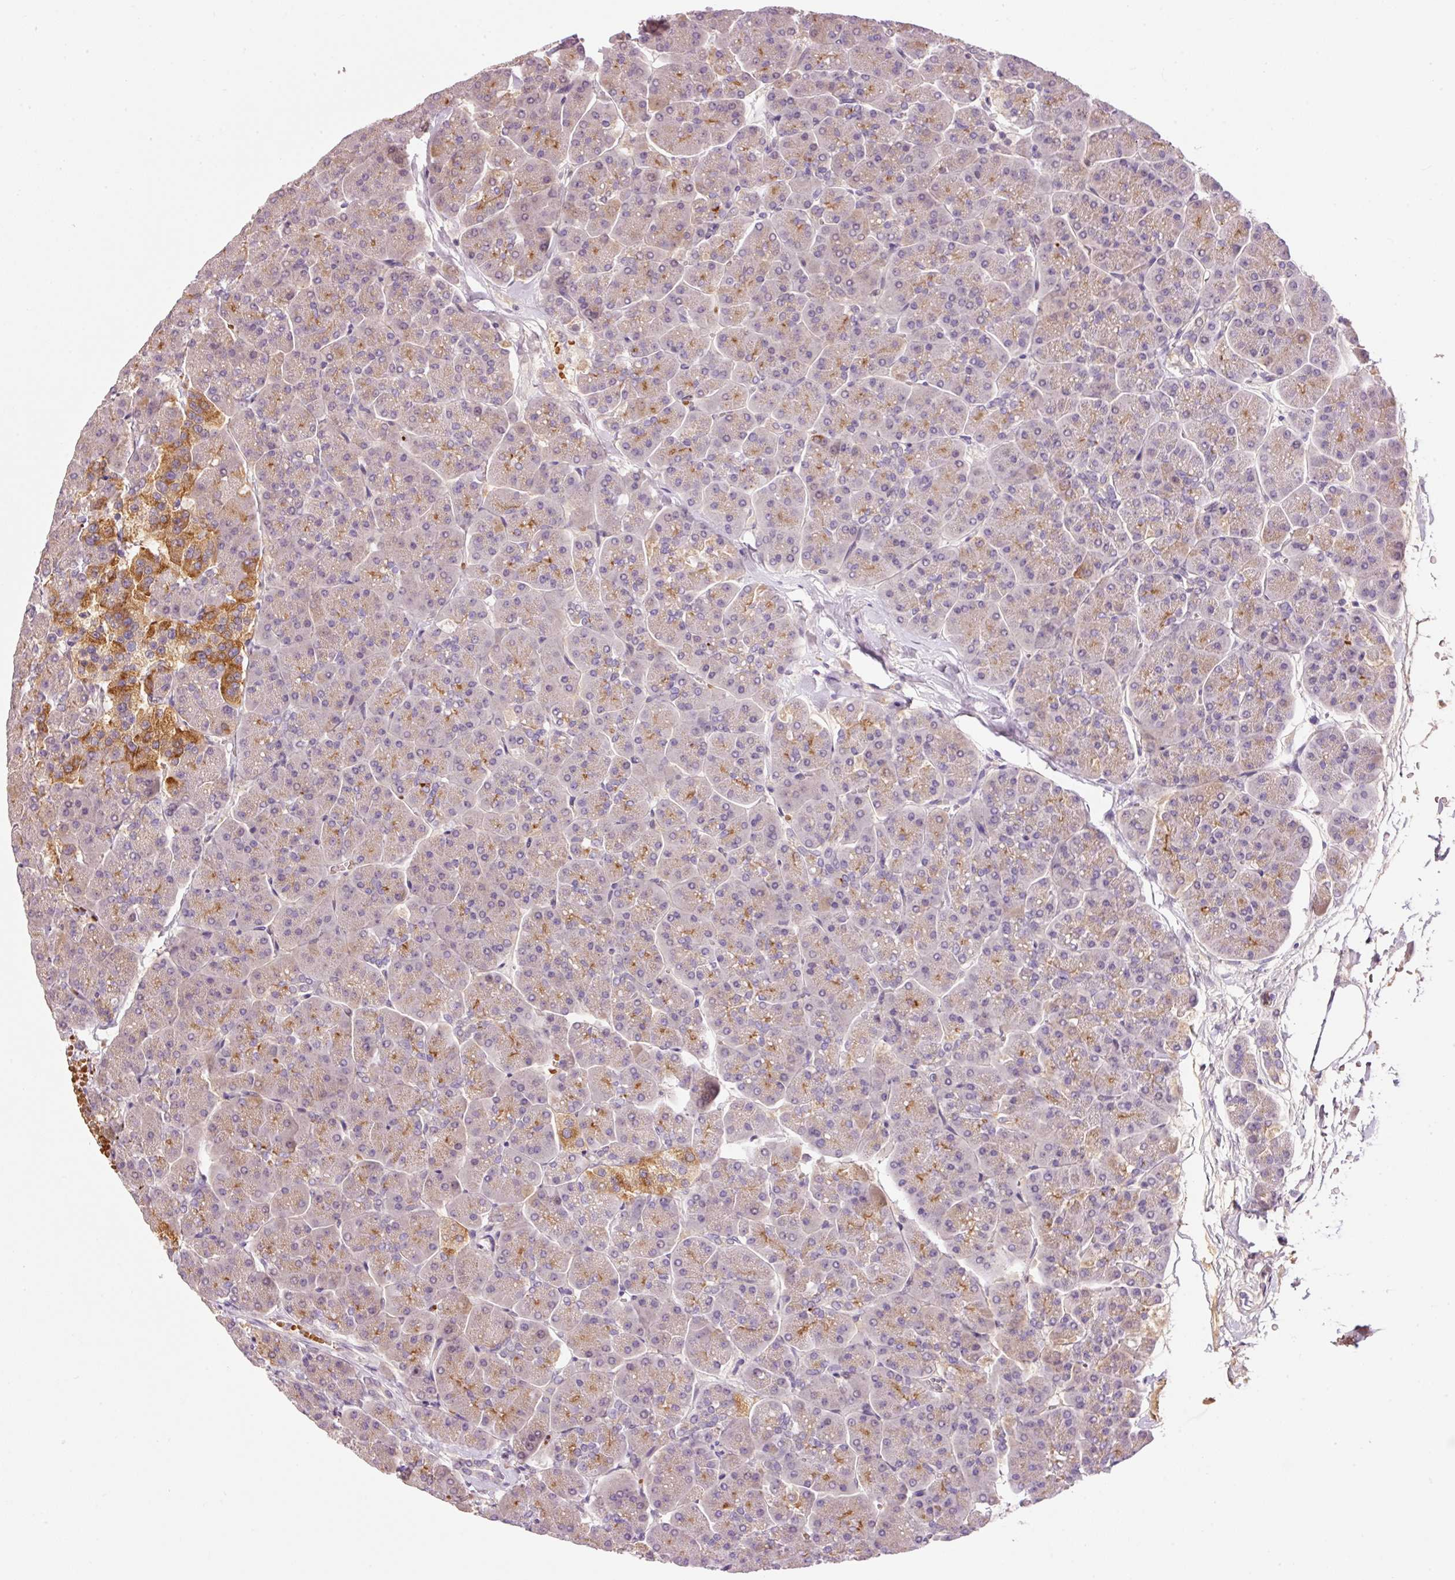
{"staining": {"intensity": "moderate", "quantity": "25%-75%", "location": "cytoplasmic/membranous"}, "tissue": "pancreas", "cell_type": "Exocrine glandular cells", "image_type": "normal", "snomed": [{"axis": "morphology", "description": "Normal tissue, NOS"}, {"axis": "topography", "description": "Pancreas"}, {"axis": "topography", "description": "Peripheral nerve tissue"}], "caption": "Exocrine glandular cells reveal medium levels of moderate cytoplasmic/membranous expression in about 25%-75% of cells in benign human pancreas. (brown staining indicates protein expression, while blue staining denotes nuclei).", "gene": "CMTM8", "patient": {"sex": "male", "age": 54}}